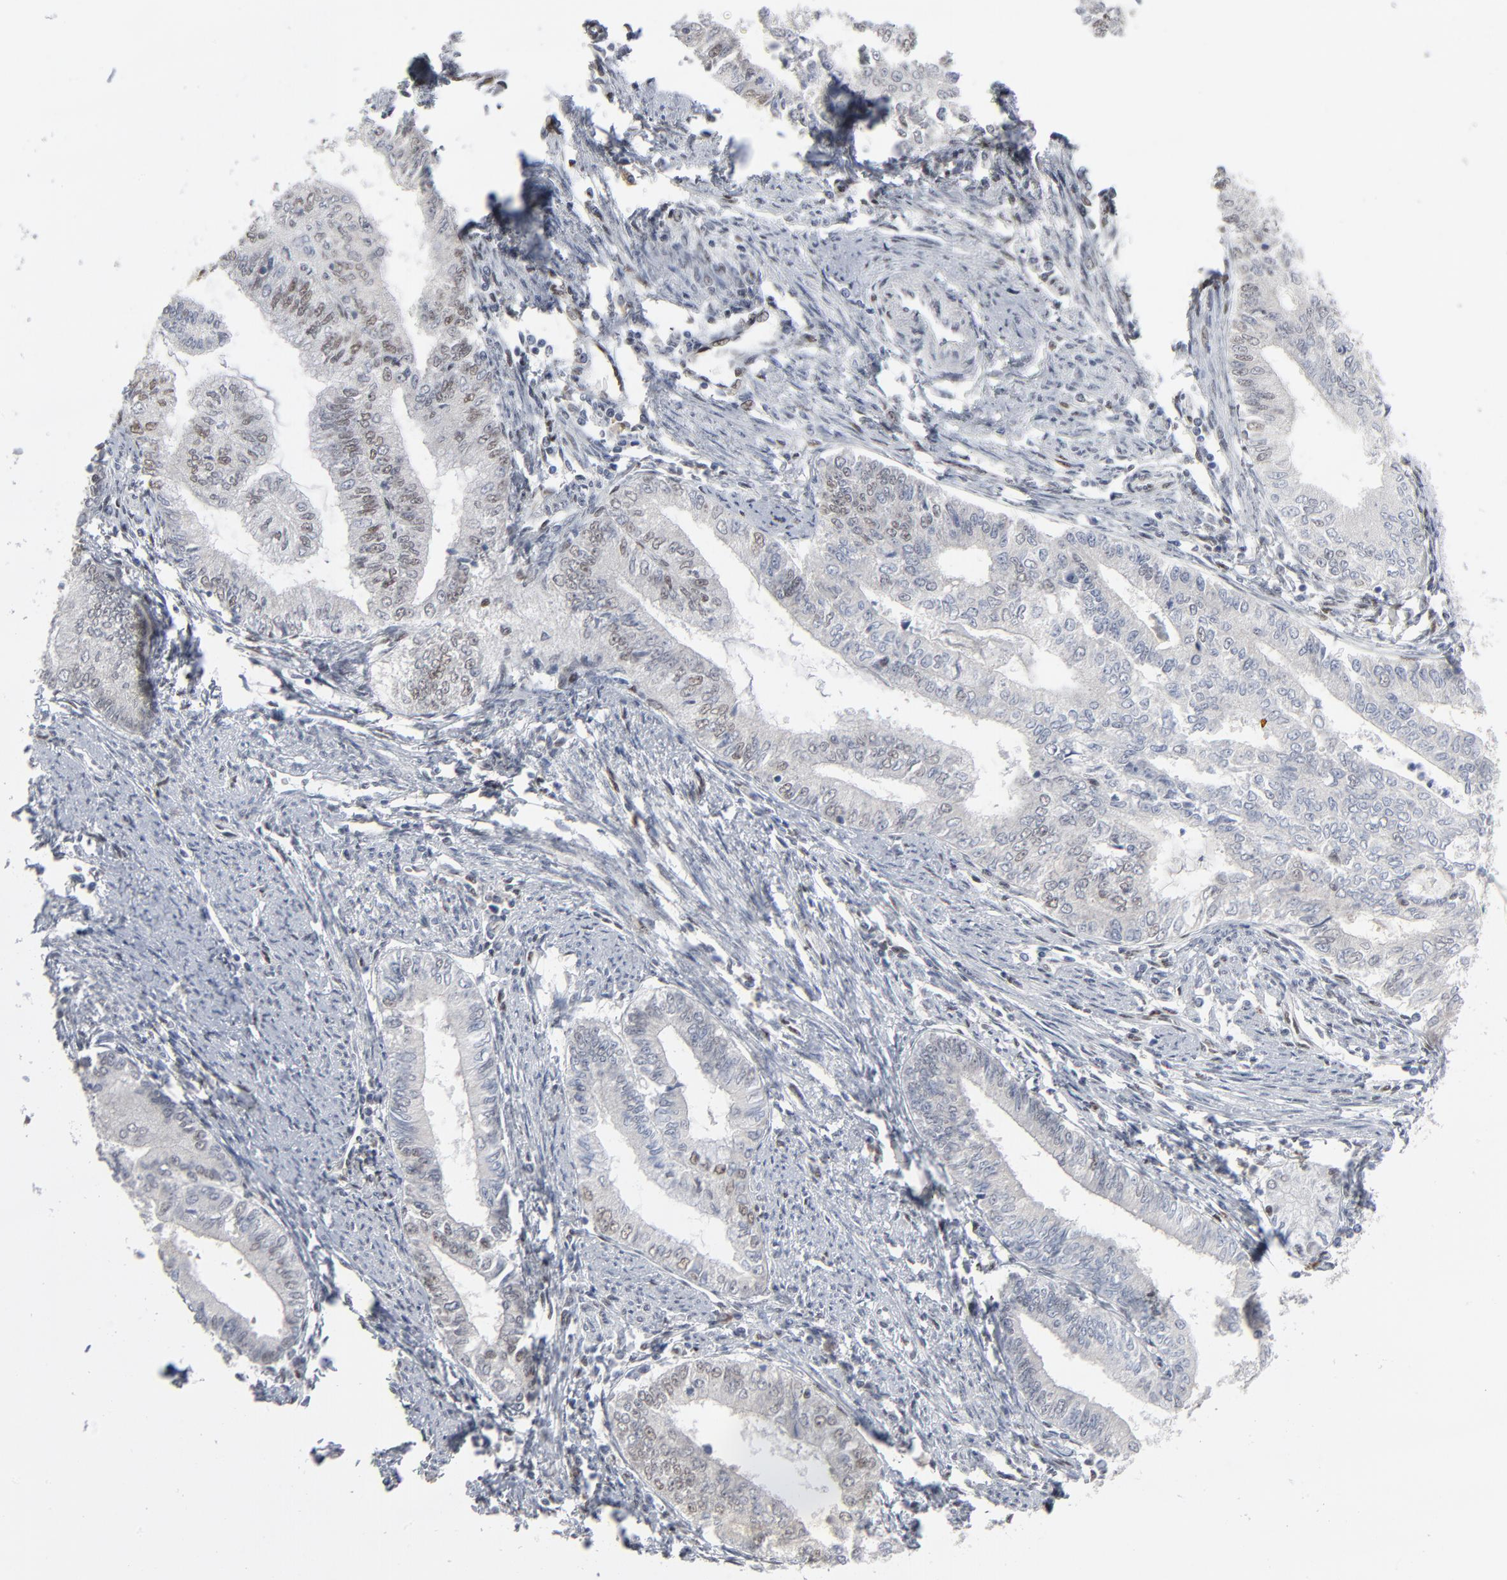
{"staining": {"intensity": "negative", "quantity": "none", "location": "none"}, "tissue": "endometrial cancer", "cell_type": "Tumor cells", "image_type": "cancer", "snomed": [{"axis": "morphology", "description": "Adenocarcinoma, NOS"}, {"axis": "topography", "description": "Endometrium"}], "caption": "Tumor cells show no significant protein staining in endometrial cancer (adenocarcinoma).", "gene": "ATF7", "patient": {"sex": "female", "age": 66}}